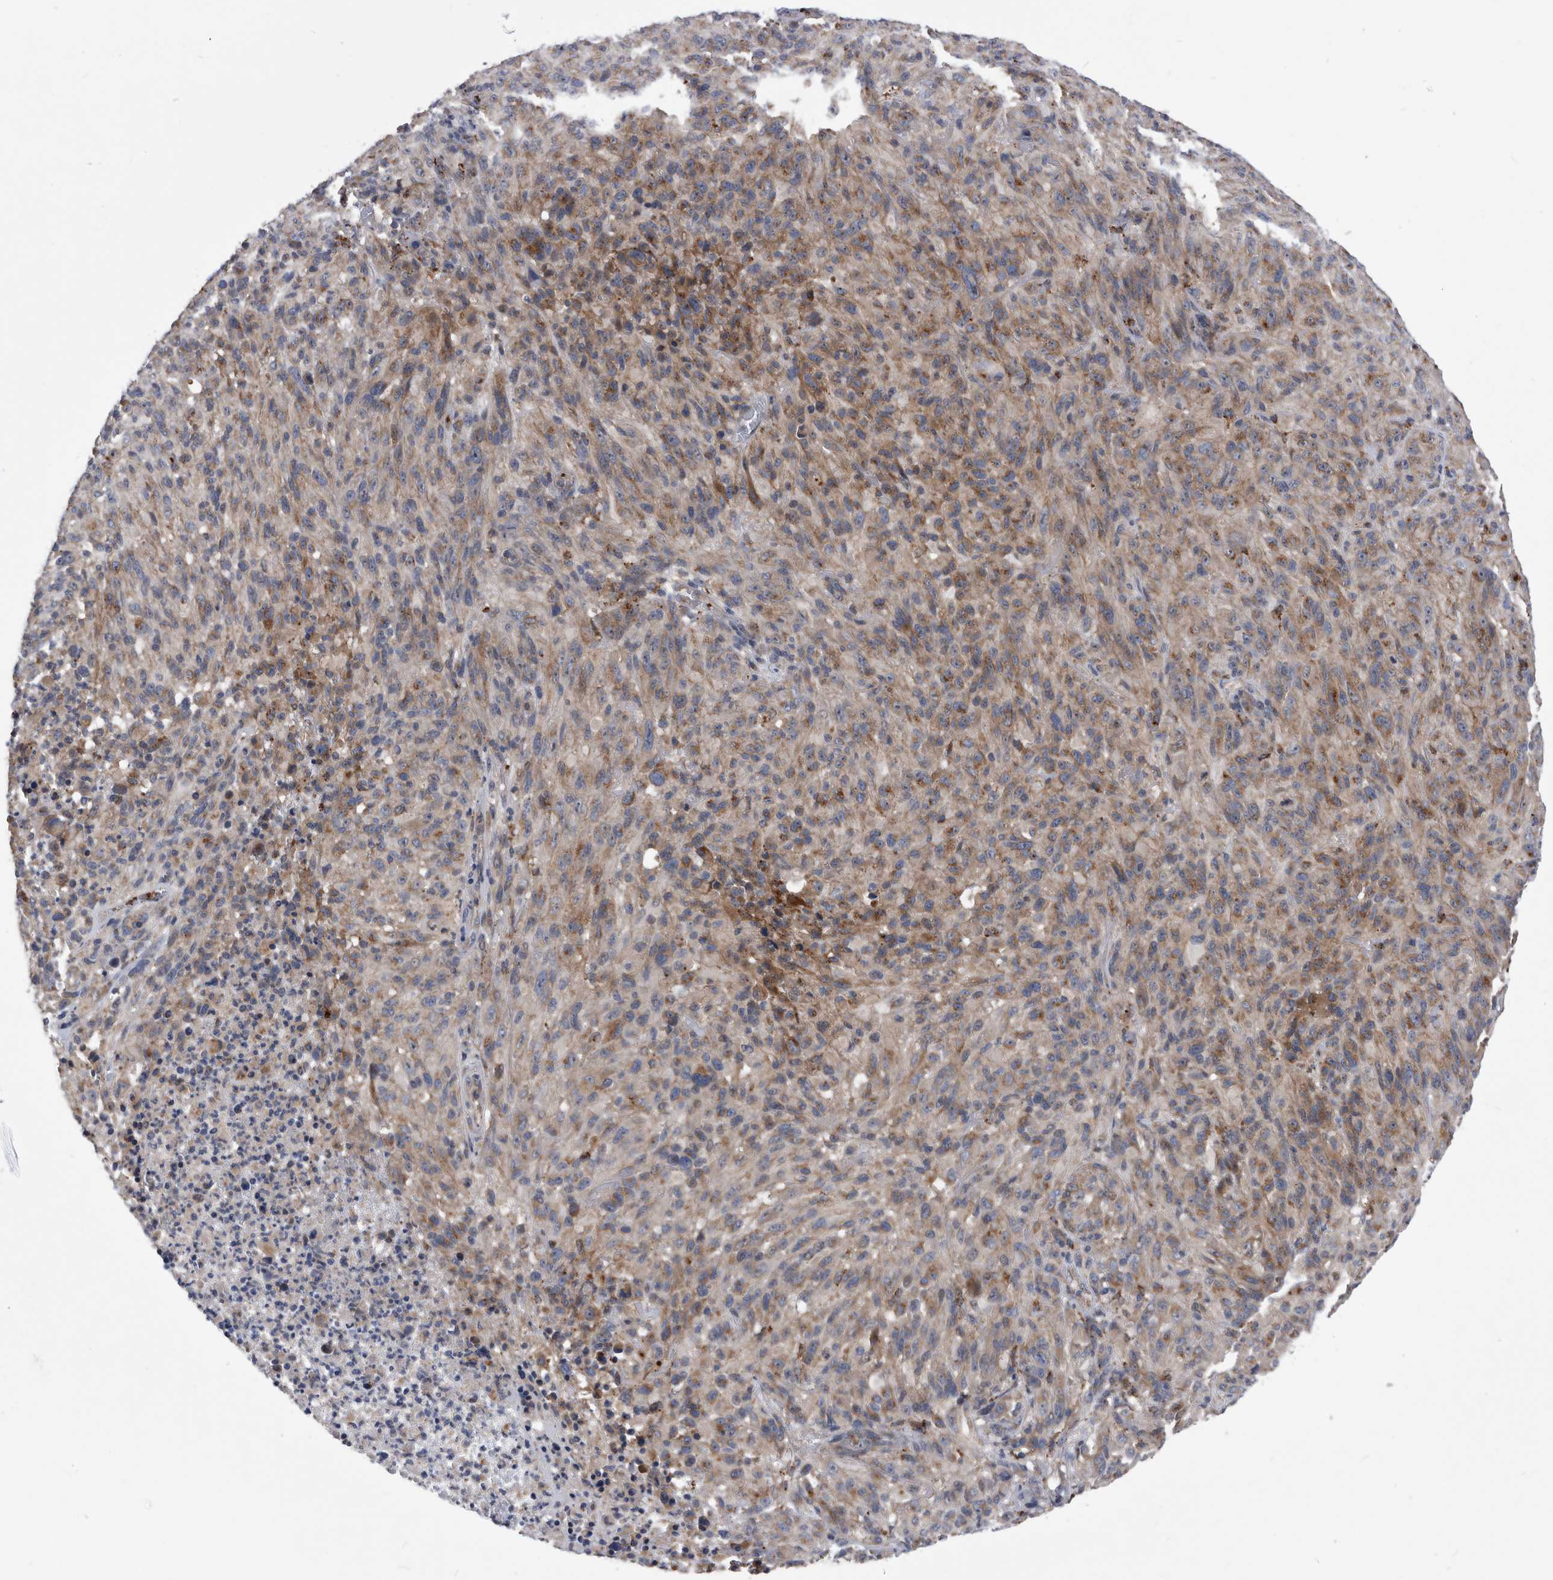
{"staining": {"intensity": "moderate", "quantity": ">75%", "location": "cytoplasmic/membranous"}, "tissue": "melanoma", "cell_type": "Tumor cells", "image_type": "cancer", "snomed": [{"axis": "morphology", "description": "Malignant melanoma, NOS"}, {"axis": "topography", "description": "Skin of head"}], "caption": "This micrograph exhibits melanoma stained with IHC to label a protein in brown. The cytoplasmic/membranous of tumor cells show moderate positivity for the protein. Nuclei are counter-stained blue.", "gene": "BAIAP3", "patient": {"sex": "male", "age": 96}}